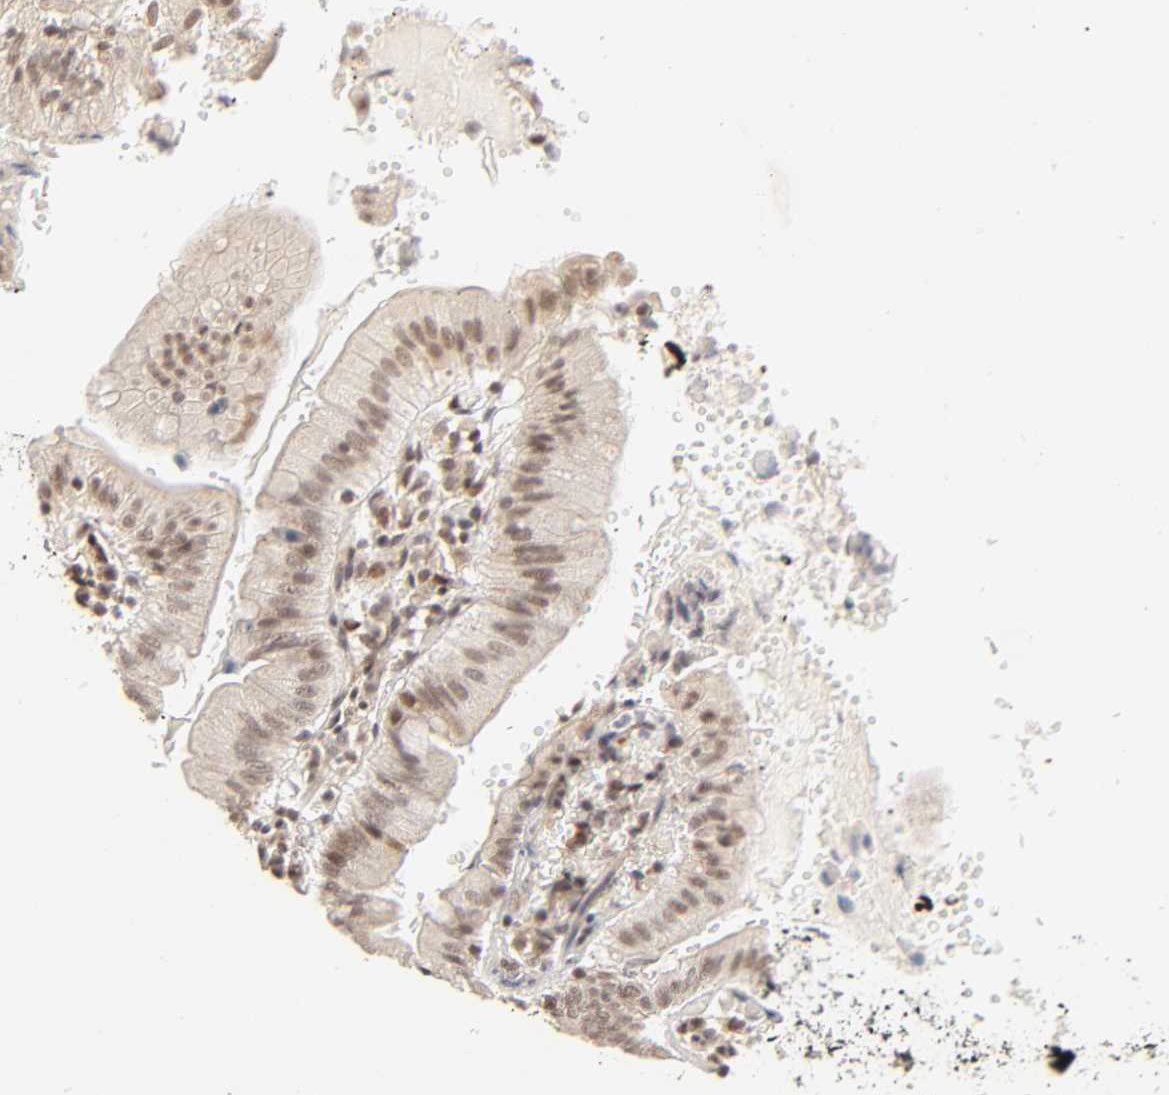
{"staining": {"intensity": "weak", "quantity": "25%-75%", "location": "cytoplasmic/membranous,nuclear"}, "tissue": "small intestine", "cell_type": "Glandular cells", "image_type": "normal", "snomed": [{"axis": "morphology", "description": "Normal tissue, NOS"}, {"axis": "topography", "description": "Small intestine"}], "caption": "This micrograph exhibits immunohistochemistry (IHC) staining of normal small intestine, with low weak cytoplasmic/membranous,nuclear expression in approximately 25%-75% of glandular cells.", "gene": "TAF10", "patient": {"sex": "male", "age": 71}}